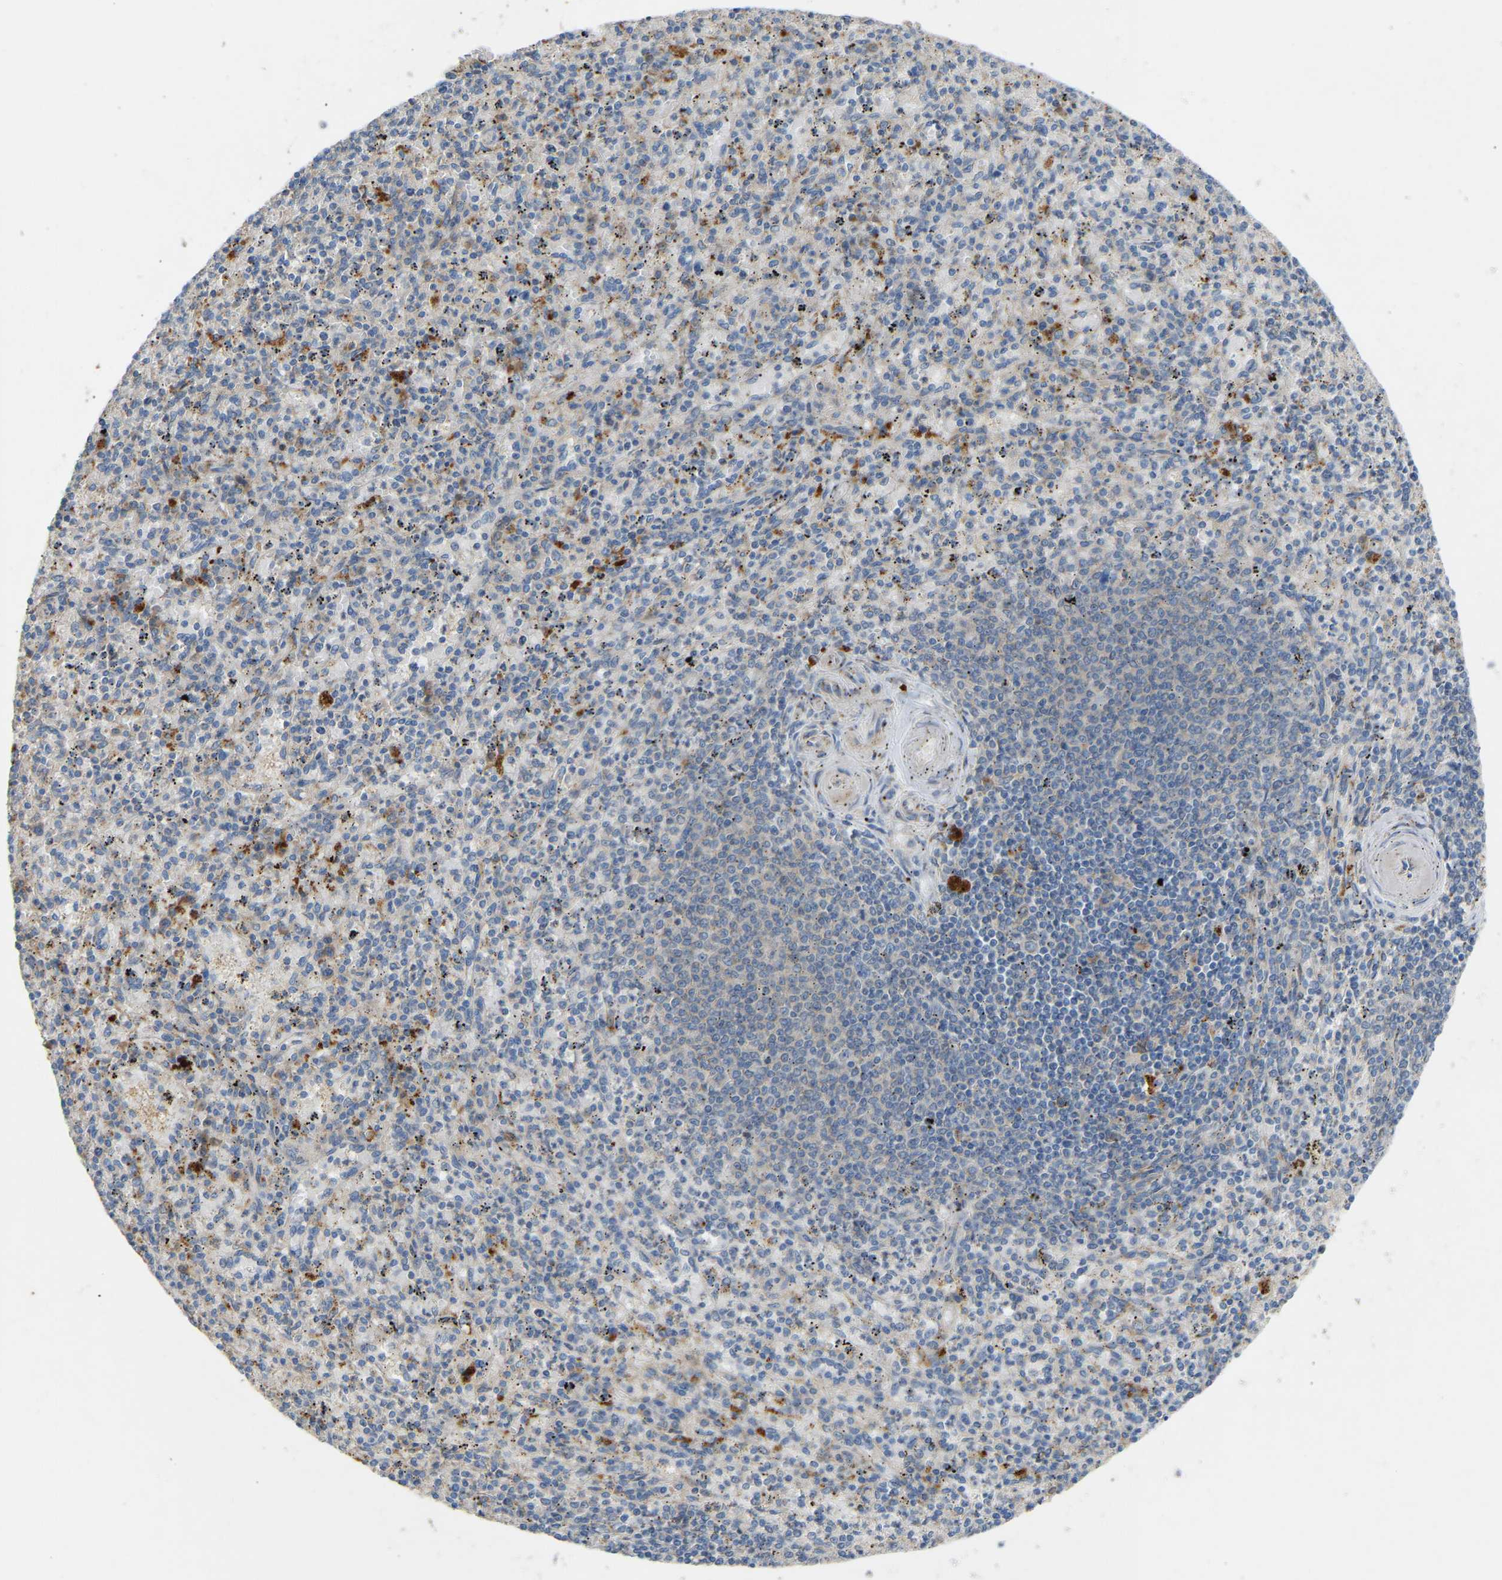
{"staining": {"intensity": "weak", "quantity": "<25%", "location": "cytoplasmic/membranous"}, "tissue": "spleen", "cell_type": "Cells in red pulp", "image_type": "normal", "snomed": [{"axis": "morphology", "description": "Normal tissue, NOS"}, {"axis": "topography", "description": "Spleen"}], "caption": "Immunohistochemical staining of benign human spleen reveals no significant expression in cells in red pulp.", "gene": "RGP1", "patient": {"sex": "male", "age": 72}}